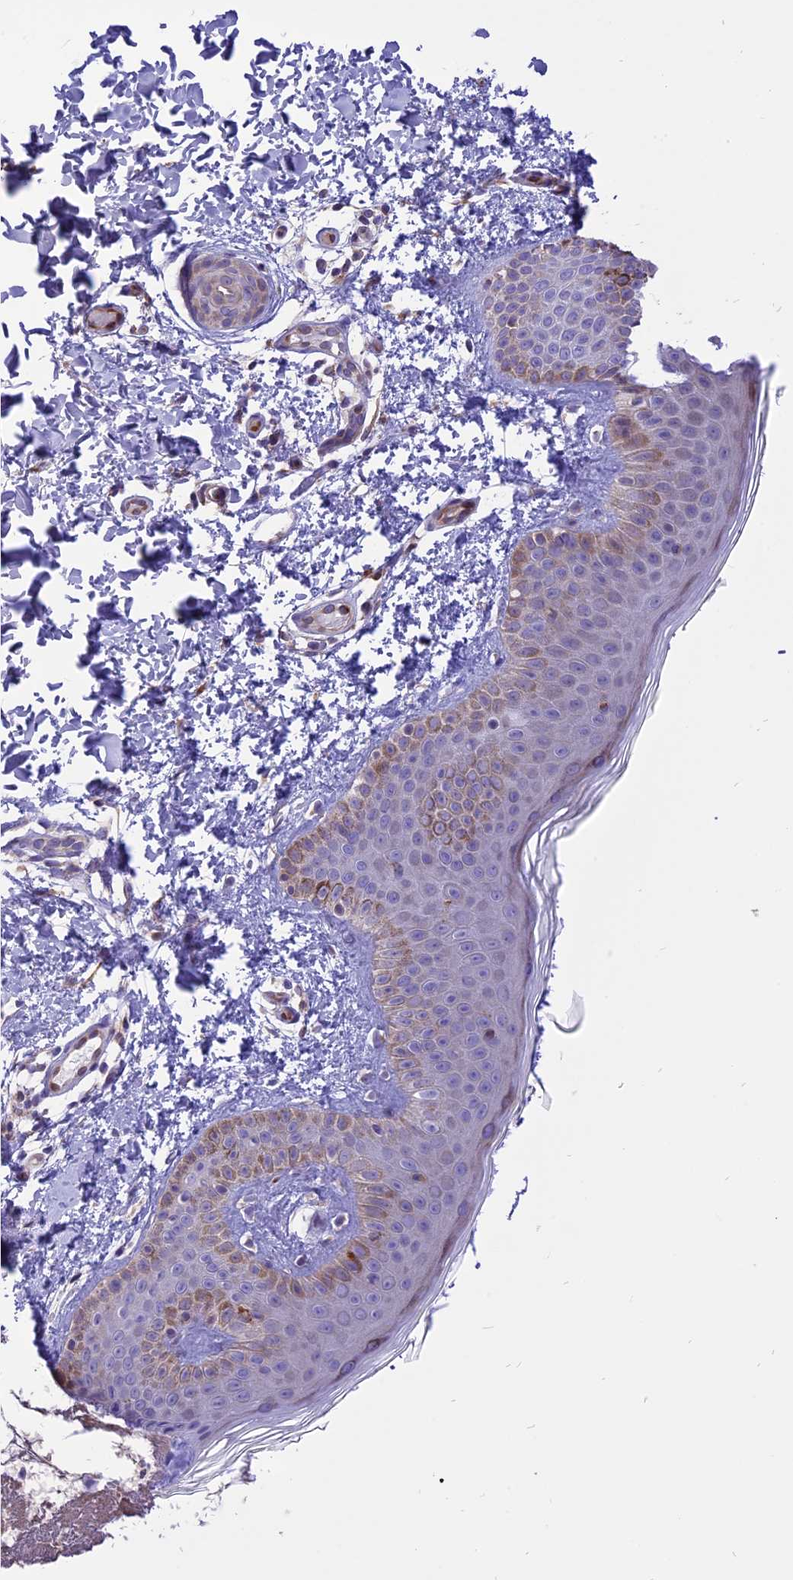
{"staining": {"intensity": "negative", "quantity": "none", "location": "none"}, "tissue": "skin", "cell_type": "Fibroblasts", "image_type": "normal", "snomed": [{"axis": "morphology", "description": "Normal tissue, NOS"}, {"axis": "topography", "description": "Skin"}], "caption": "Image shows no protein staining in fibroblasts of benign skin. (DAB (3,3'-diaminobenzidine) immunohistochemistry, high magnification).", "gene": "ARMCX6", "patient": {"sex": "male", "age": 36}}